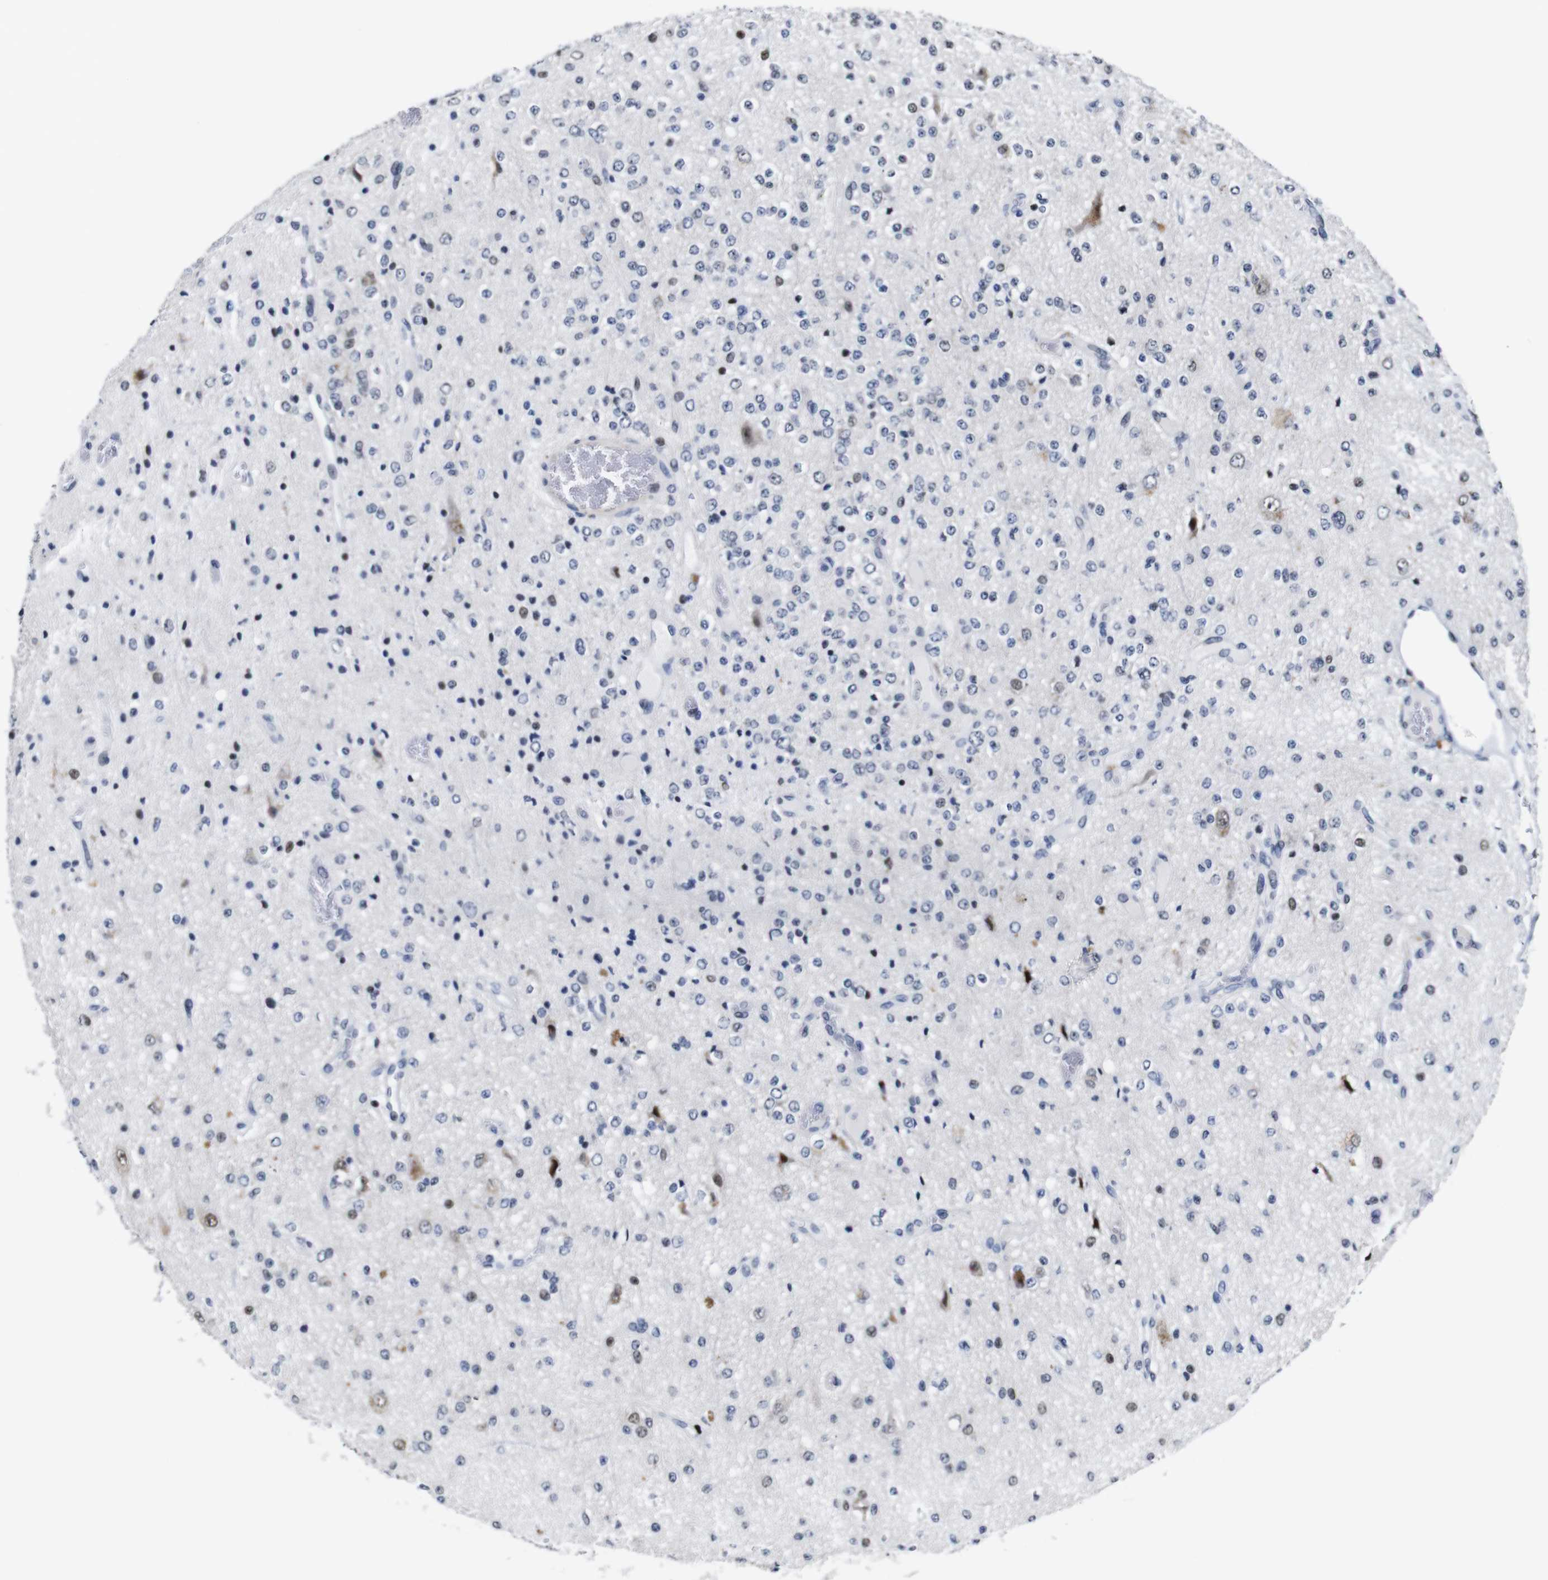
{"staining": {"intensity": "negative", "quantity": "none", "location": "none"}, "tissue": "glioma", "cell_type": "Tumor cells", "image_type": "cancer", "snomed": [{"axis": "morphology", "description": "Glioma, malignant, Low grade"}, {"axis": "topography", "description": "Brain"}], "caption": "Human malignant glioma (low-grade) stained for a protein using immunohistochemistry reveals no expression in tumor cells.", "gene": "GATA6", "patient": {"sex": "male", "age": 38}}